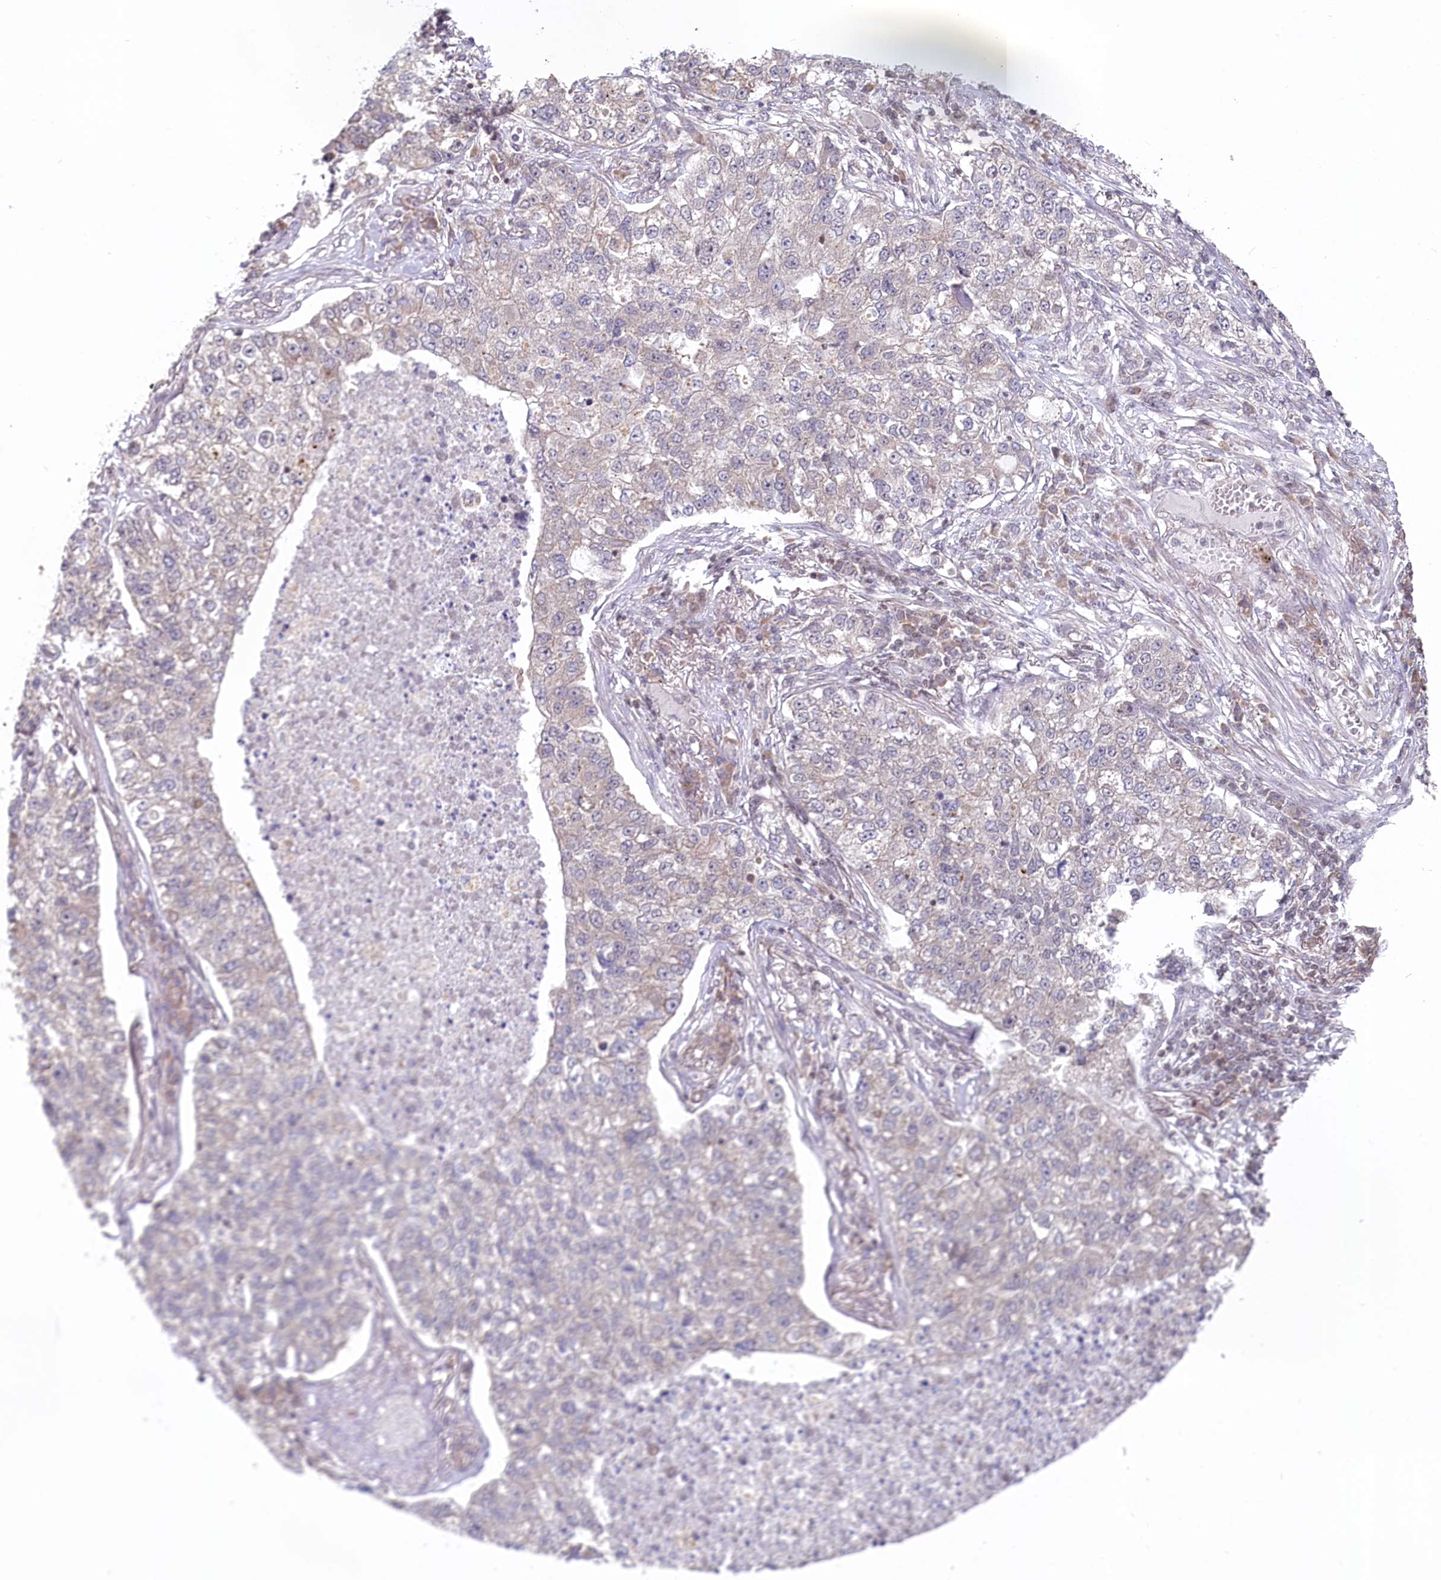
{"staining": {"intensity": "negative", "quantity": "none", "location": "none"}, "tissue": "lung cancer", "cell_type": "Tumor cells", "image_type": "cancer", "snomed": [{"axis": "morphology", "description": "Adenocarcinoma, NOS"}, {"axis": "topography", "description": "Lung"}], "caption": "This photomicrograph is of lung cancer (adenocarcinoma) stained with immunohistochemistry to label a protein in brown with the nuclei are counter-stained blue. There is no staining in tumor cells.", "gene": "CGGBP1", "patient": {"sex": "male", "age": 49}}